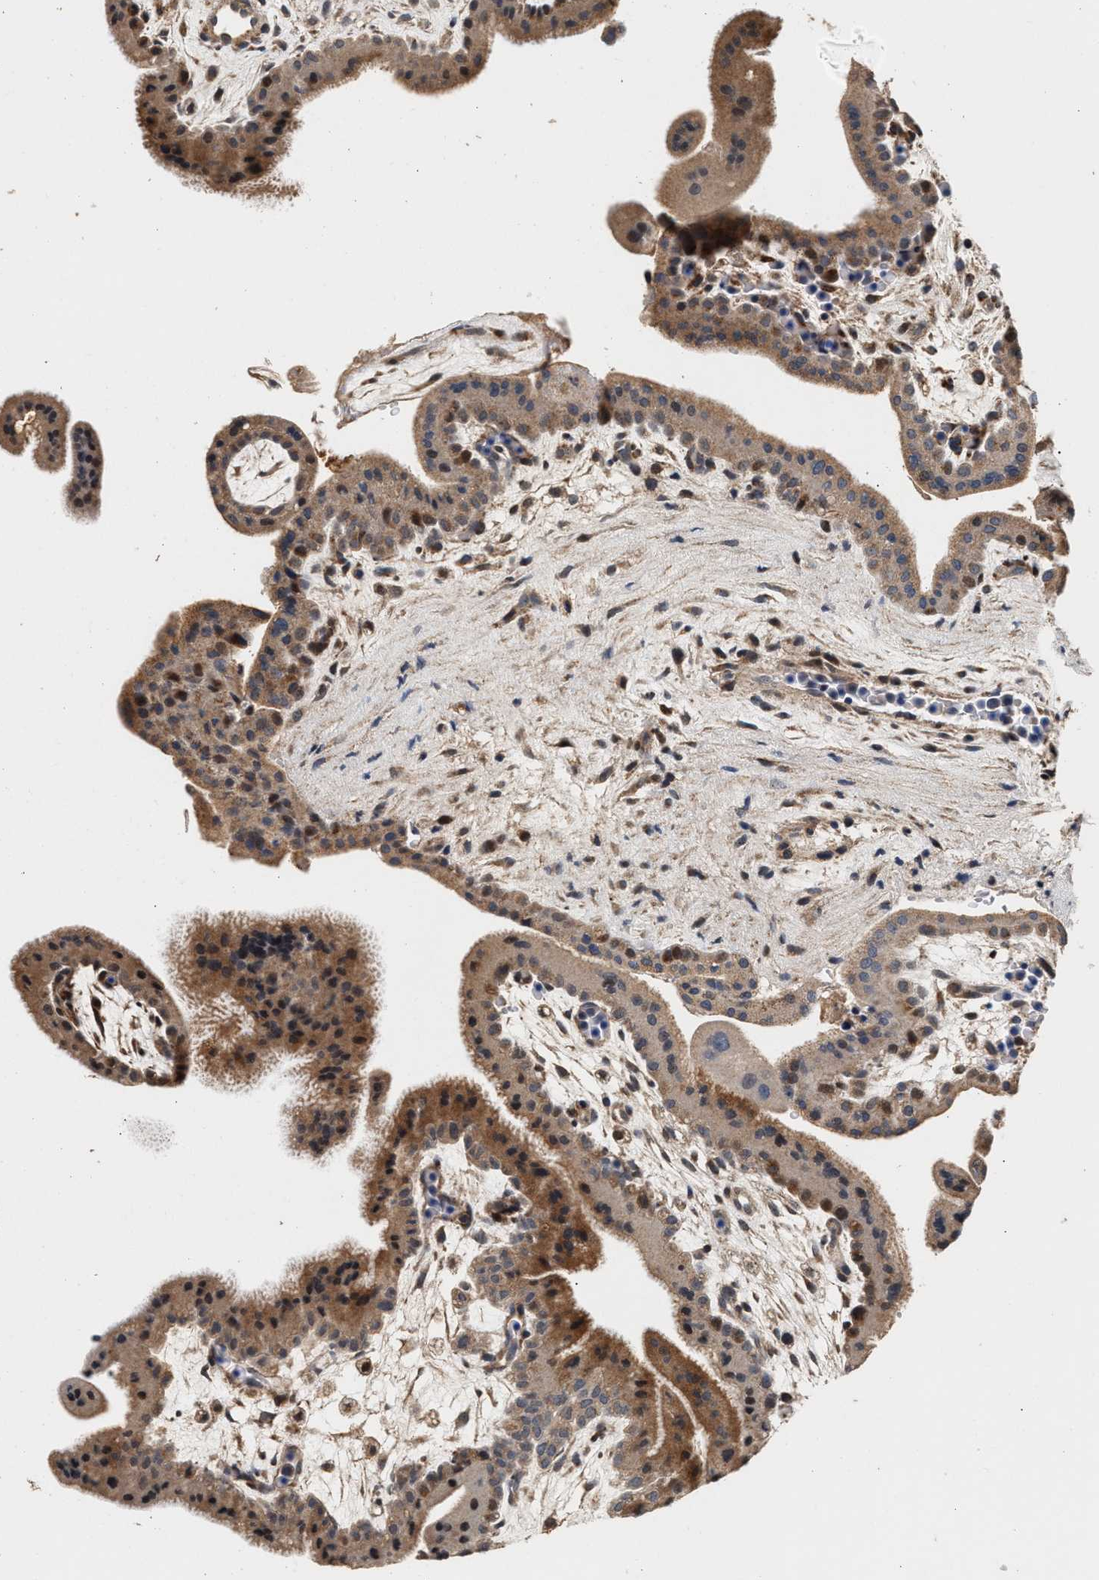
{"staining": {"intensity": "moderate", "quantity": "25%-75%", "location": "cytoplasmic/membranous"}, "tissue": "placenta", "cell_type": "Decidual cells", "image_type": "normal", "snomed": [{"axis": "morphology", "description": "Normal tissue, NOS"}, {"axis": "topography", "description": "Placenta"}], "caption": "Immunohistochemistry photomicrograph of benign placenta stained for a protein (brown), which shows medium levels of moderate cytoplasmic/membranous staining in approximately 25%-75% of decidual cells.", "gene": "PTGR3", "patient": {"sex": "female", "age": 35}}